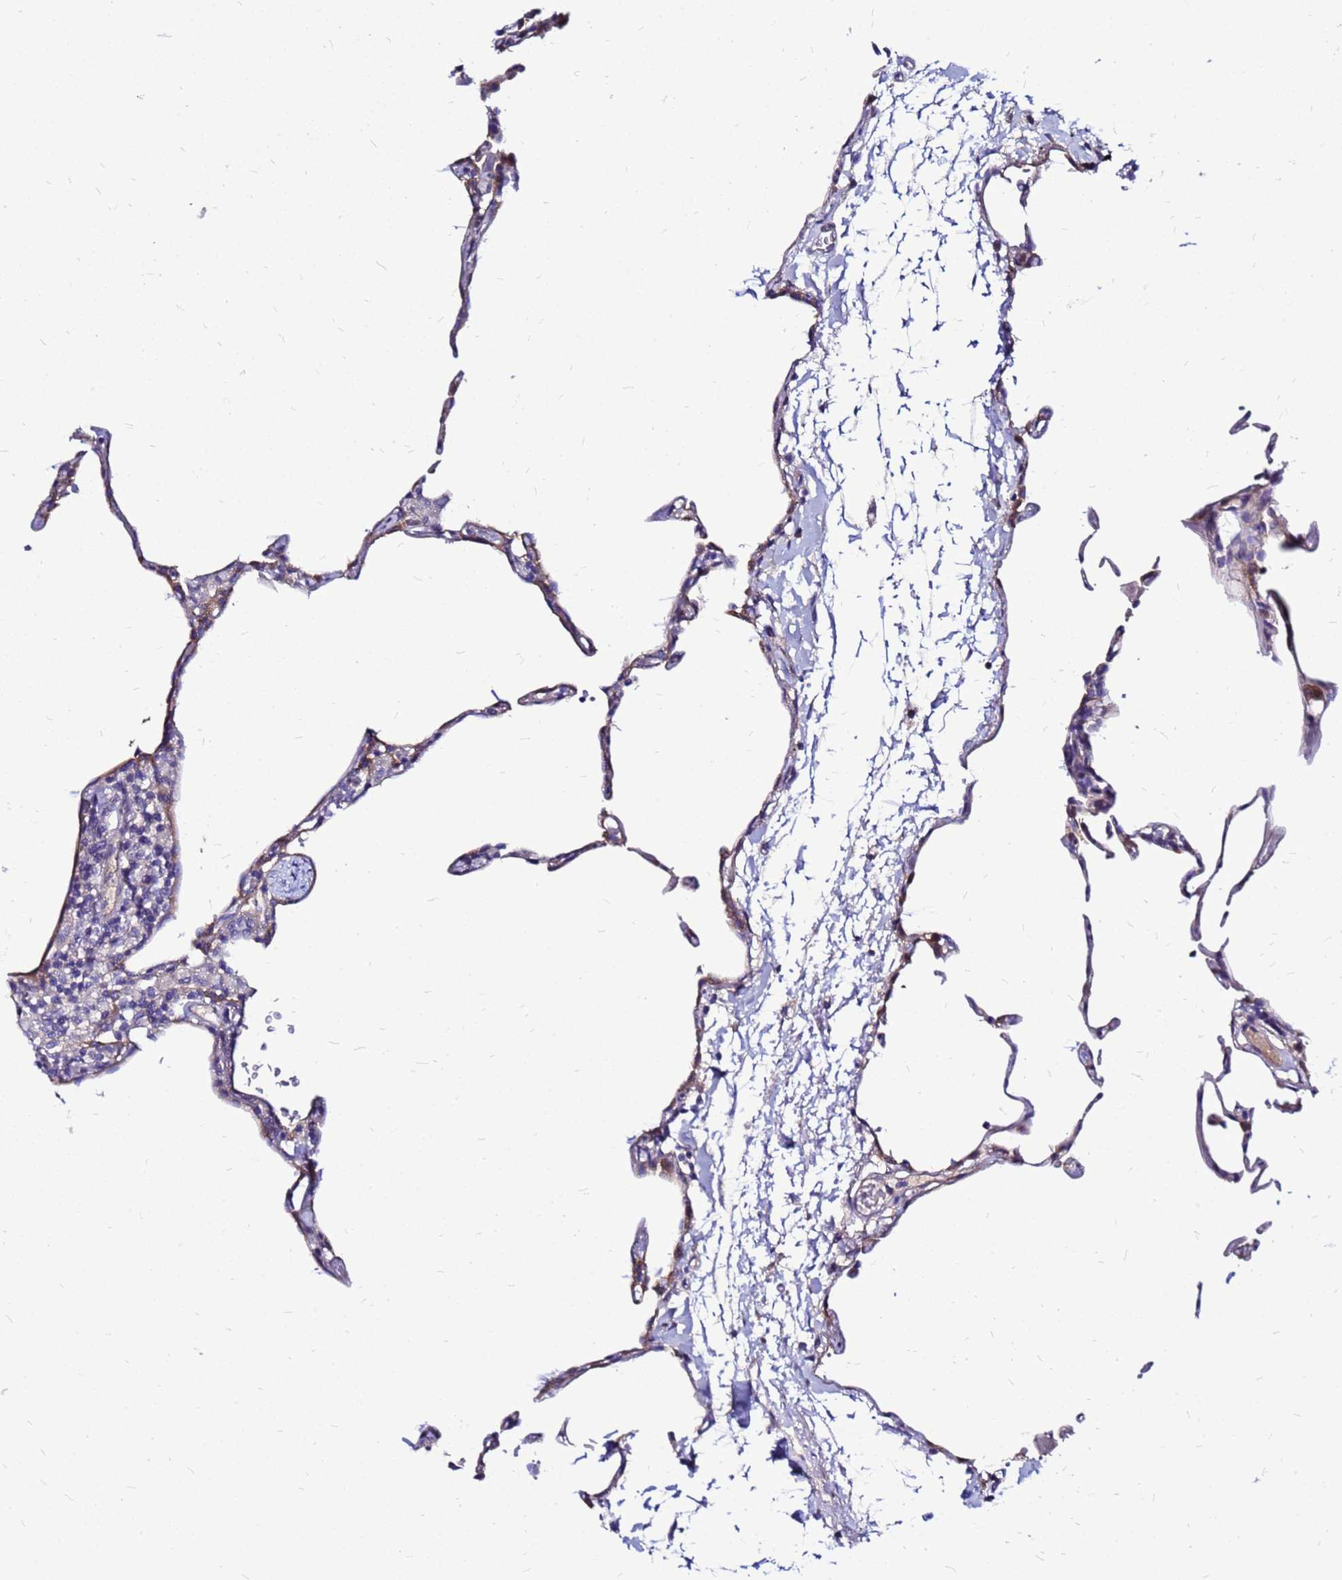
{"staining": {"intensity": "moderate", "quantity": "<25%", "location": "cytoplasmic/membranous"}, "tissue": "lung", "cell_type": "Alveolar cells", "image_type": "normal", "snomed": [{"axis": "morphology", "description": "Normal tissue, NOS"}, {"axis": "topography", "description": "Lung"}], "caption": "Protein expression by immunohistochemistry shows moderate cytoplasmic/membranous positivity in about <25% of alveolar cells in benign lung. (brown staining indicates protein expression, while blue staining denotes nuclei).", "gene": "ARHGEF35", "patient": {"sex": "female", "age": 57}}